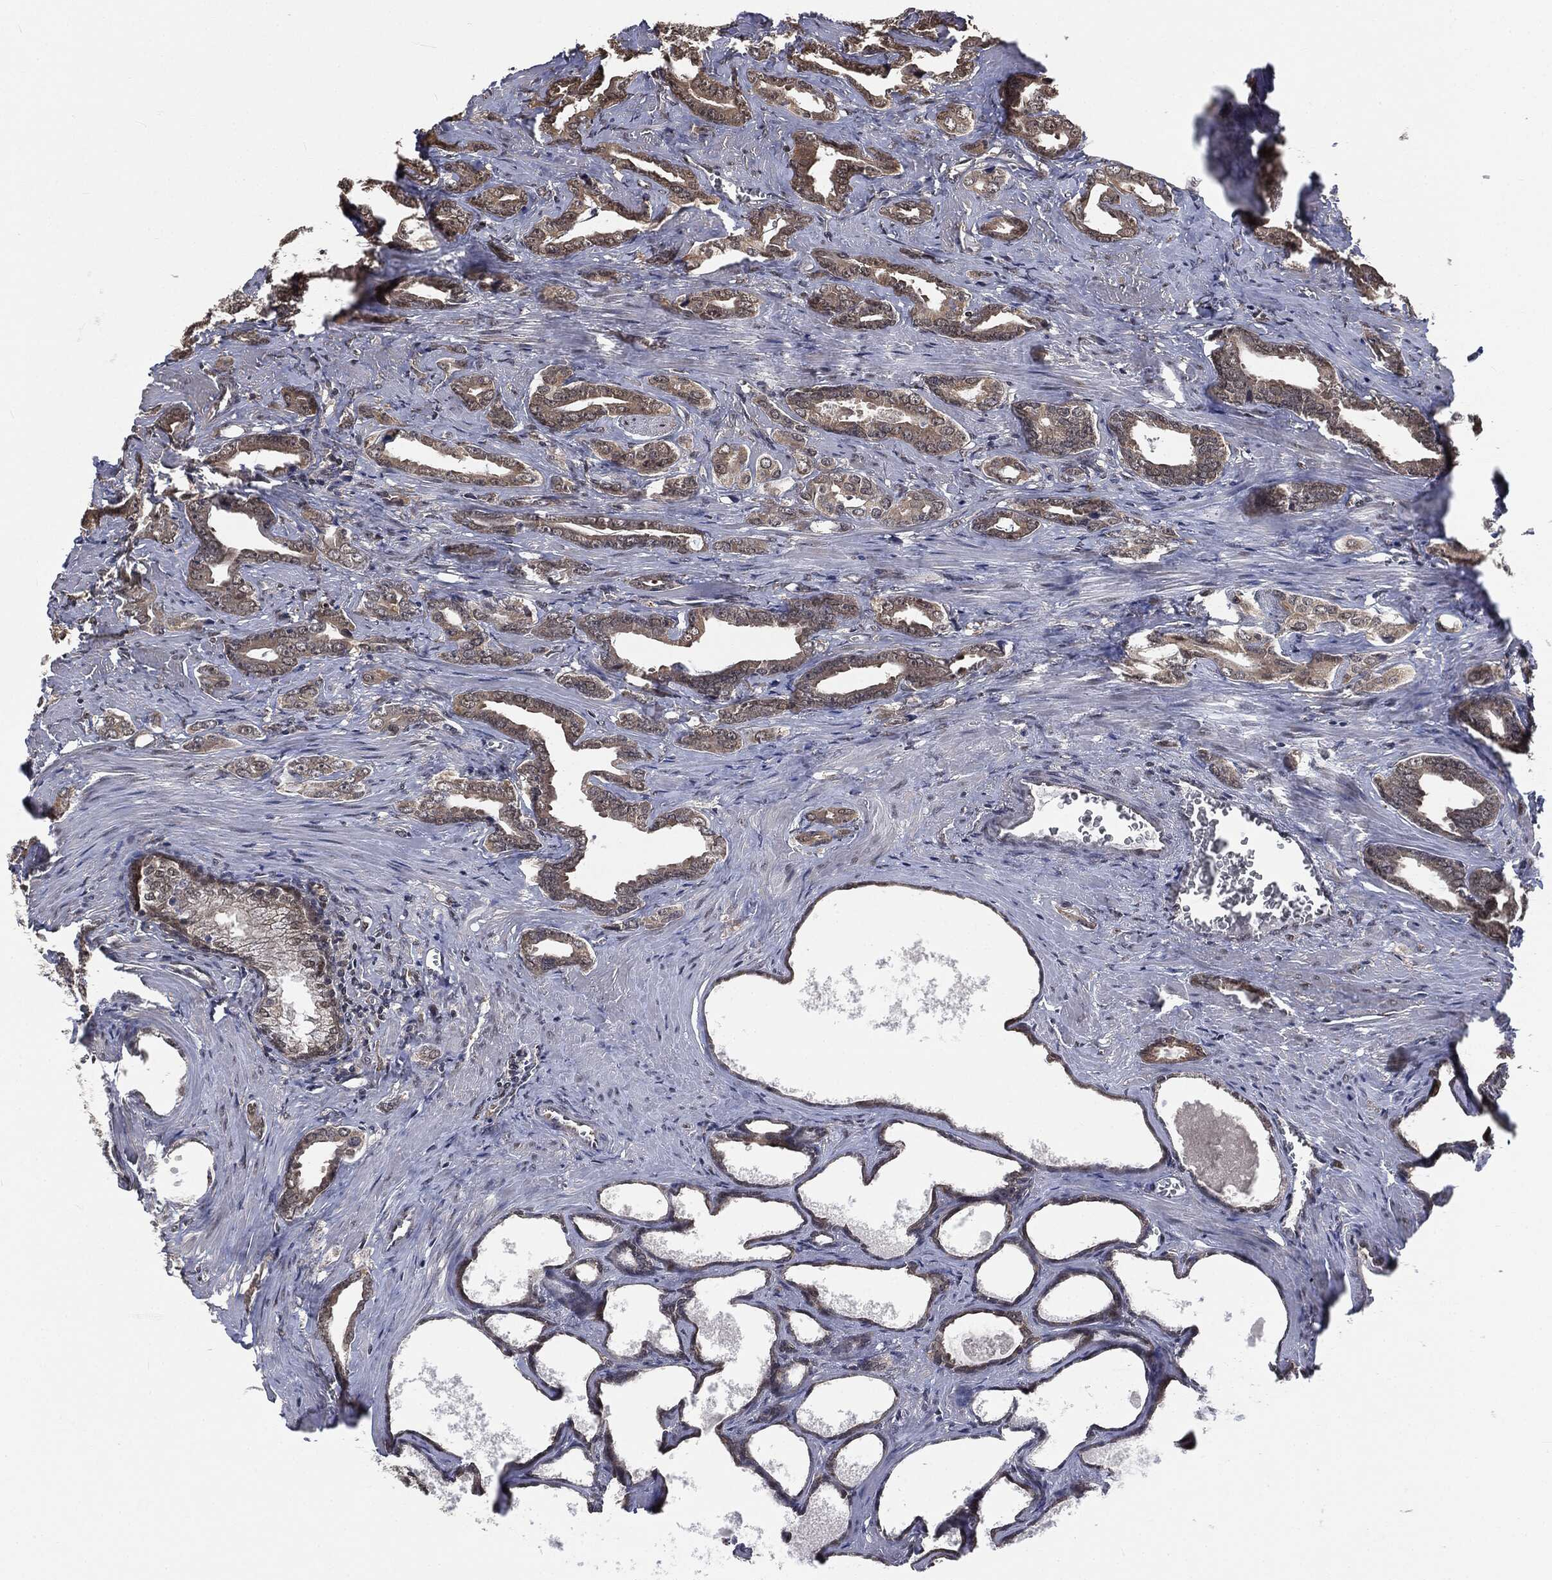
{"staining": {"intensity": "weak", "quantity": "25%-75%", "location": "cytoplasmic/membranous"}, "tissue": "prostate cancer", "cell_type": "Tumor cells", "image_type": "cancer", "snomed": [{"axis": "morphology", "description": "Adenocarcinoma, NOS"}, {"axis": "topography", "description": "Prostate"}], "caption": "Weak cytoplasmic/membranous protein staining is appreciated in about 25%-75% of tumor cells in adenocarcinoma (prostate).", "gene": "SHLD2", "patient": {"sex": "male", "age": 66}}